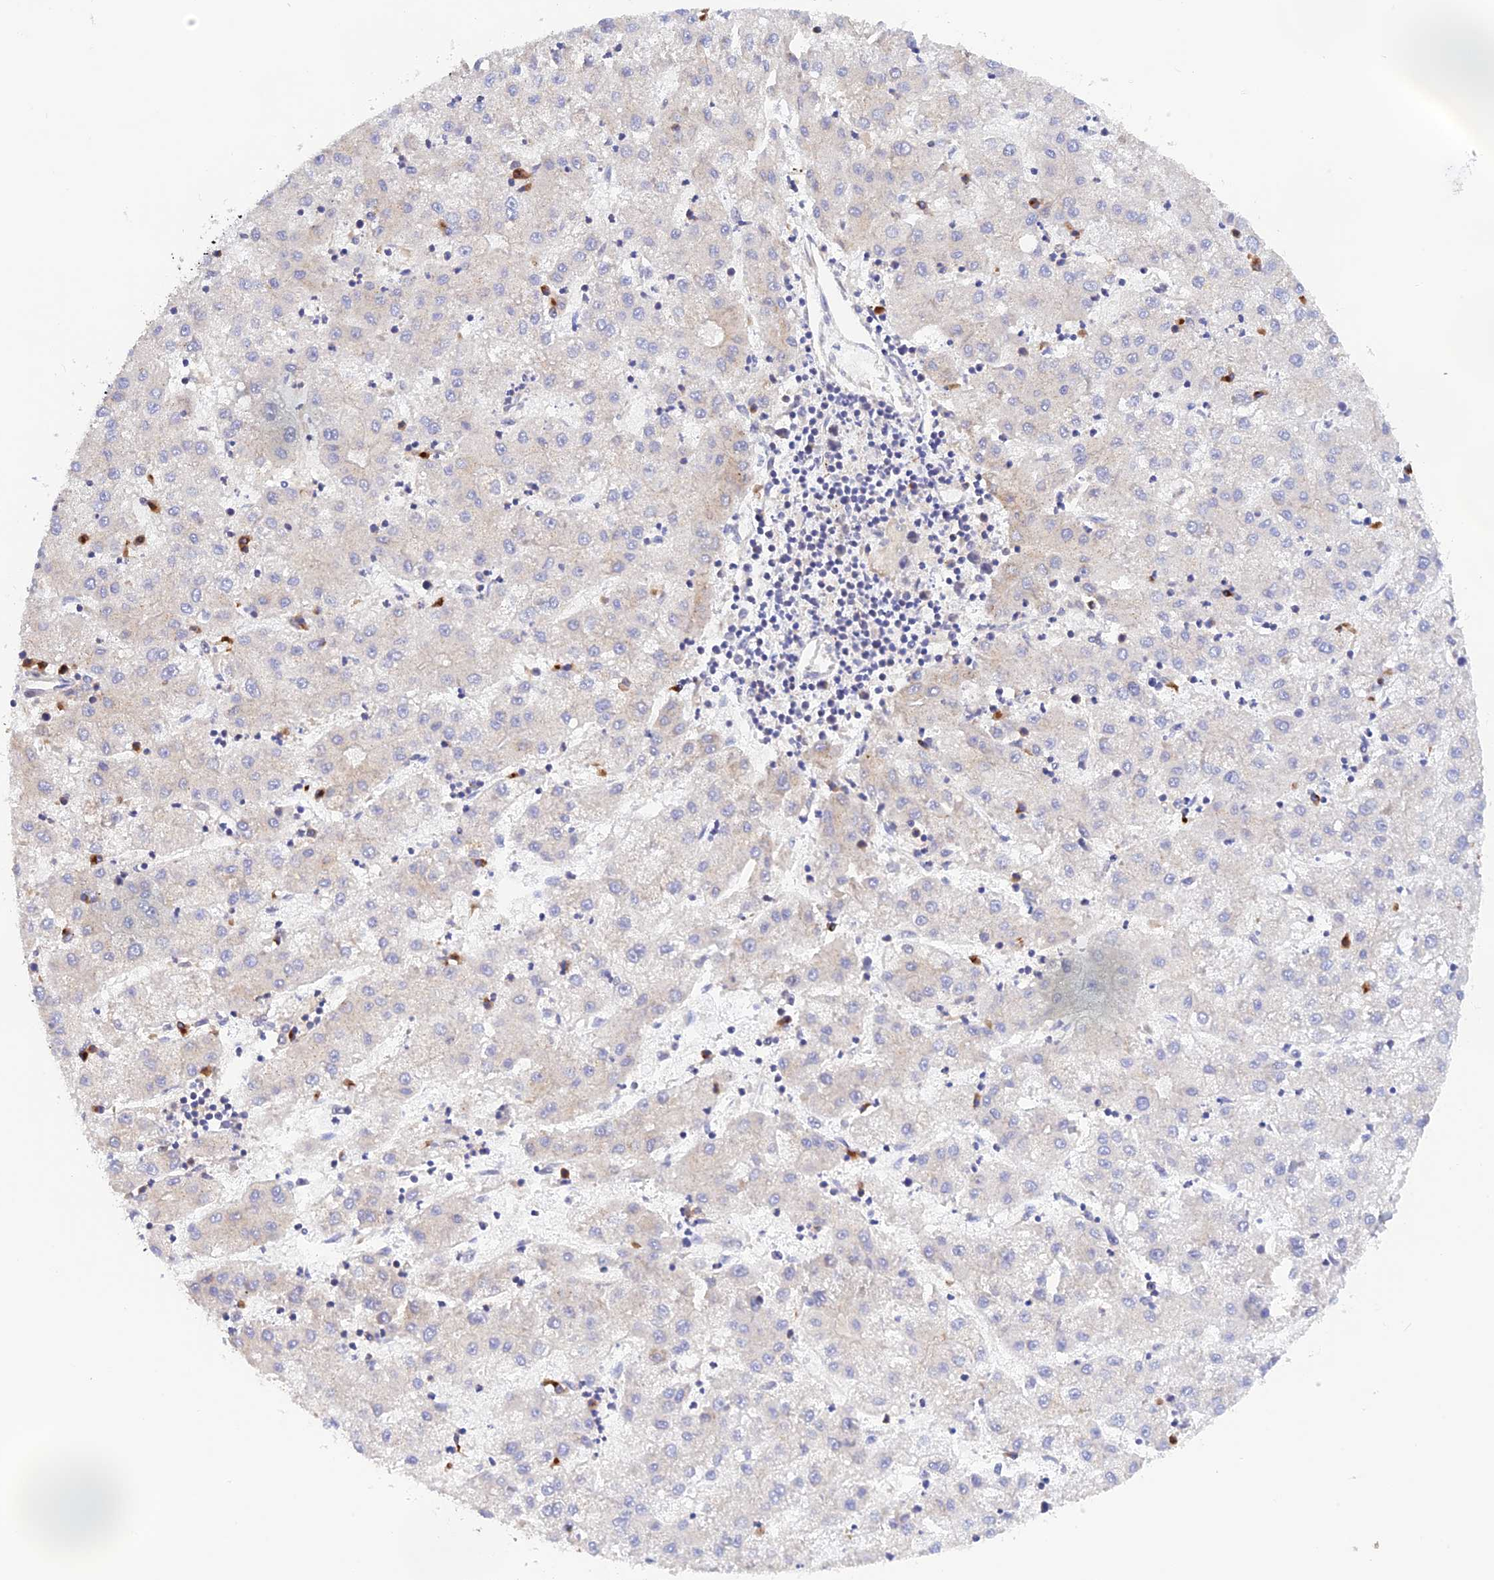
{"staining": {"intensity": "negative", "quantity": "none", "location": "none"}, "tissue": "liver cancer", "cell_type": "Tumor cells", "image_type": "cancer", "snomed": [{"axis": "morphology", "description": "Carcinoma, Hepatocellular, NOS"}, {"axis": "topography", "description": "Liver"}], "caption": "Immunohistochemistry of human liver cancer (hepatocellular carcinoma) shows no staining in tumor cells.", "gene": "SNX17", "patient": {"sex": "male", "age": 72}}